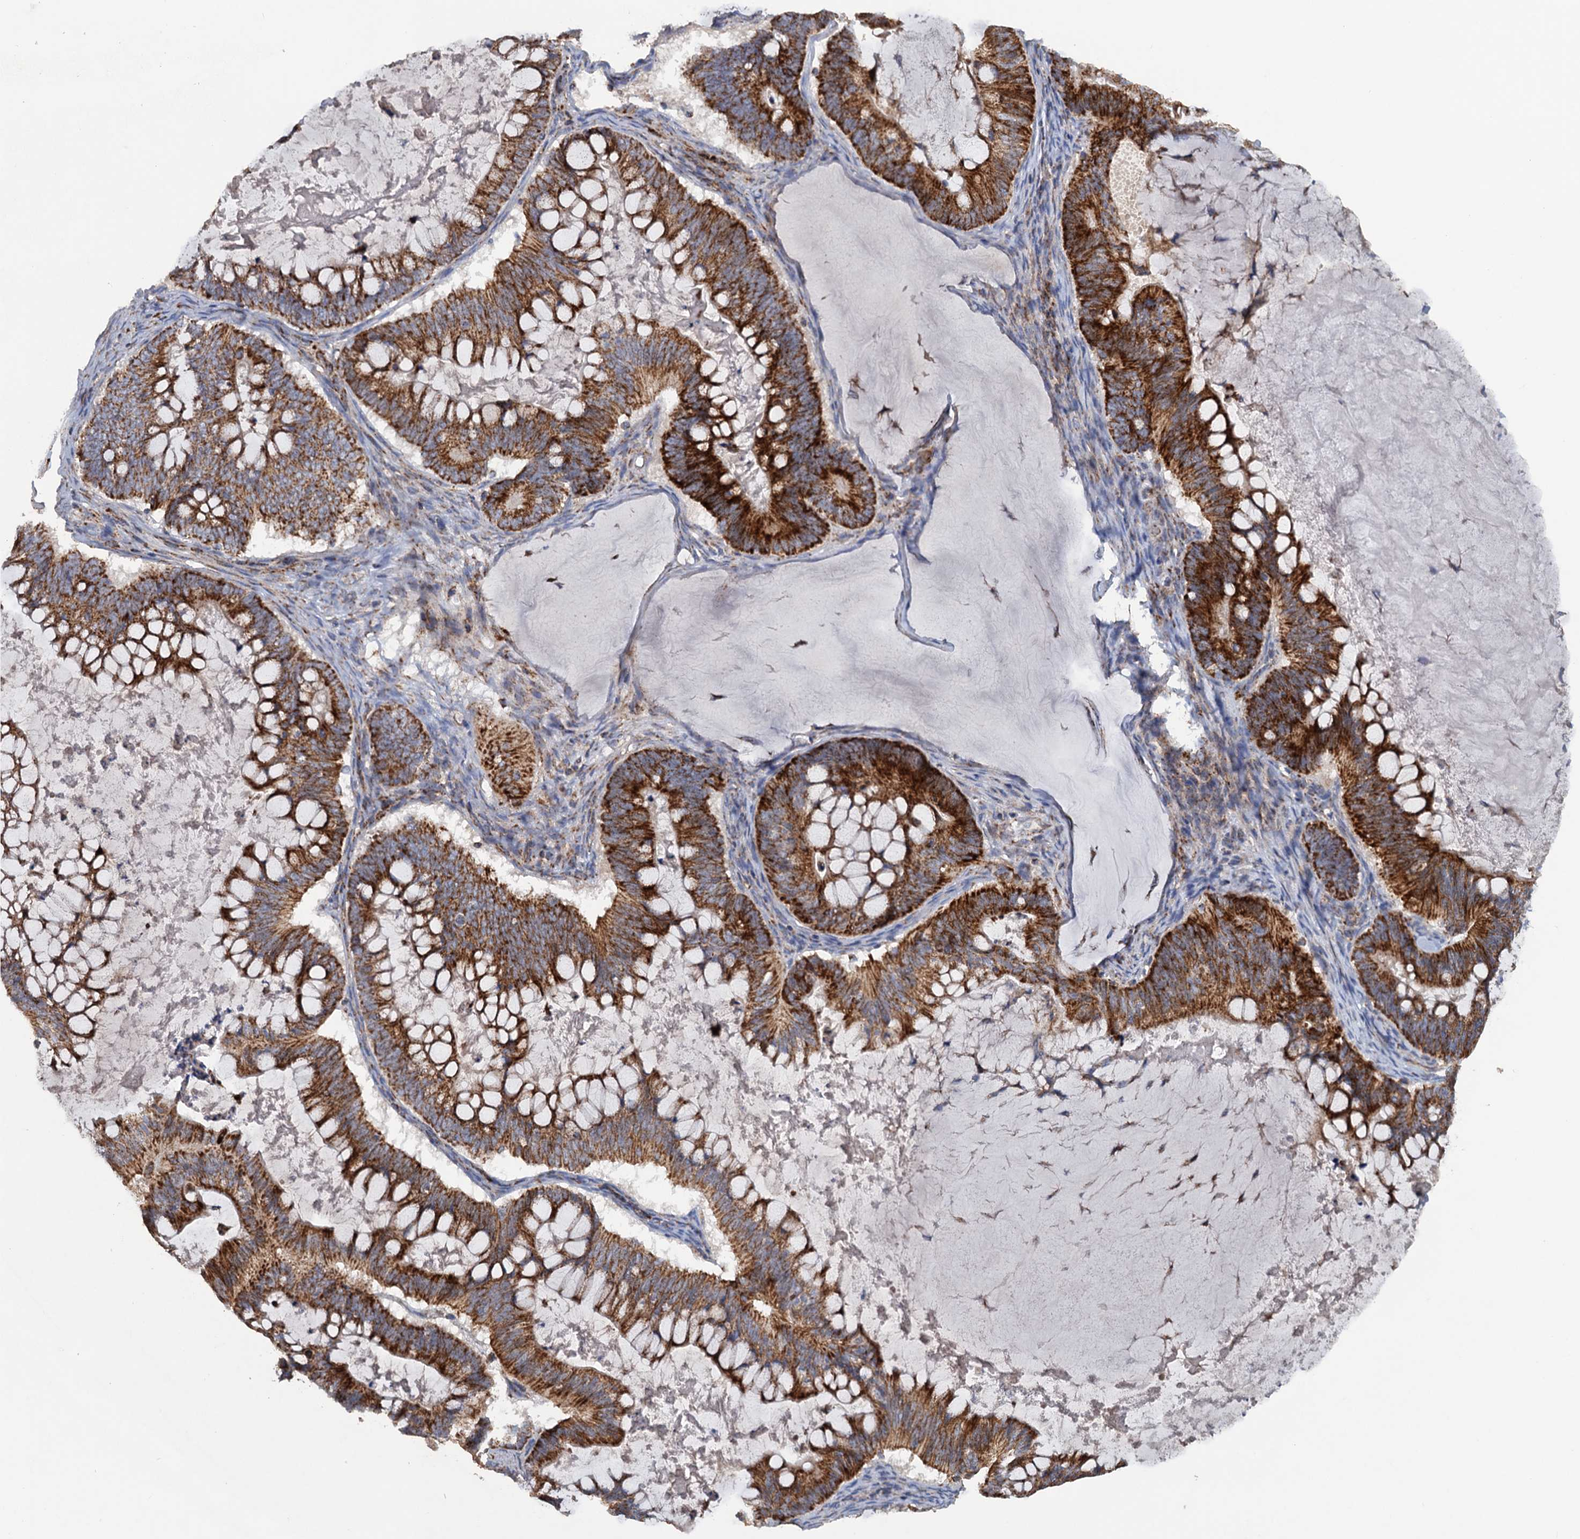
{"staining": {"intensity": "strong", "quantity": ">75%", "location": "cytoplasmic/membranous"}, "tissue": "ovarian cancer", "cell_type": "Tumor cells", "image_type": "cancer", "snomed": [{"axis": "morphology", "description": "Cystadenocarcinoma, mucinous, NOS"}, {"axis": "topography", "description": "Ovary"}], "caption": "A brown stain labels strong cytoplasmic/membranous expression of a protein in ovarian mucinous cystadenocarcinoma tumor cells. (DAB IHC with brightfield microscopy, high magnification).", "gene": "GTPBP3", "patient": {"sex": "female", "age": 61}}